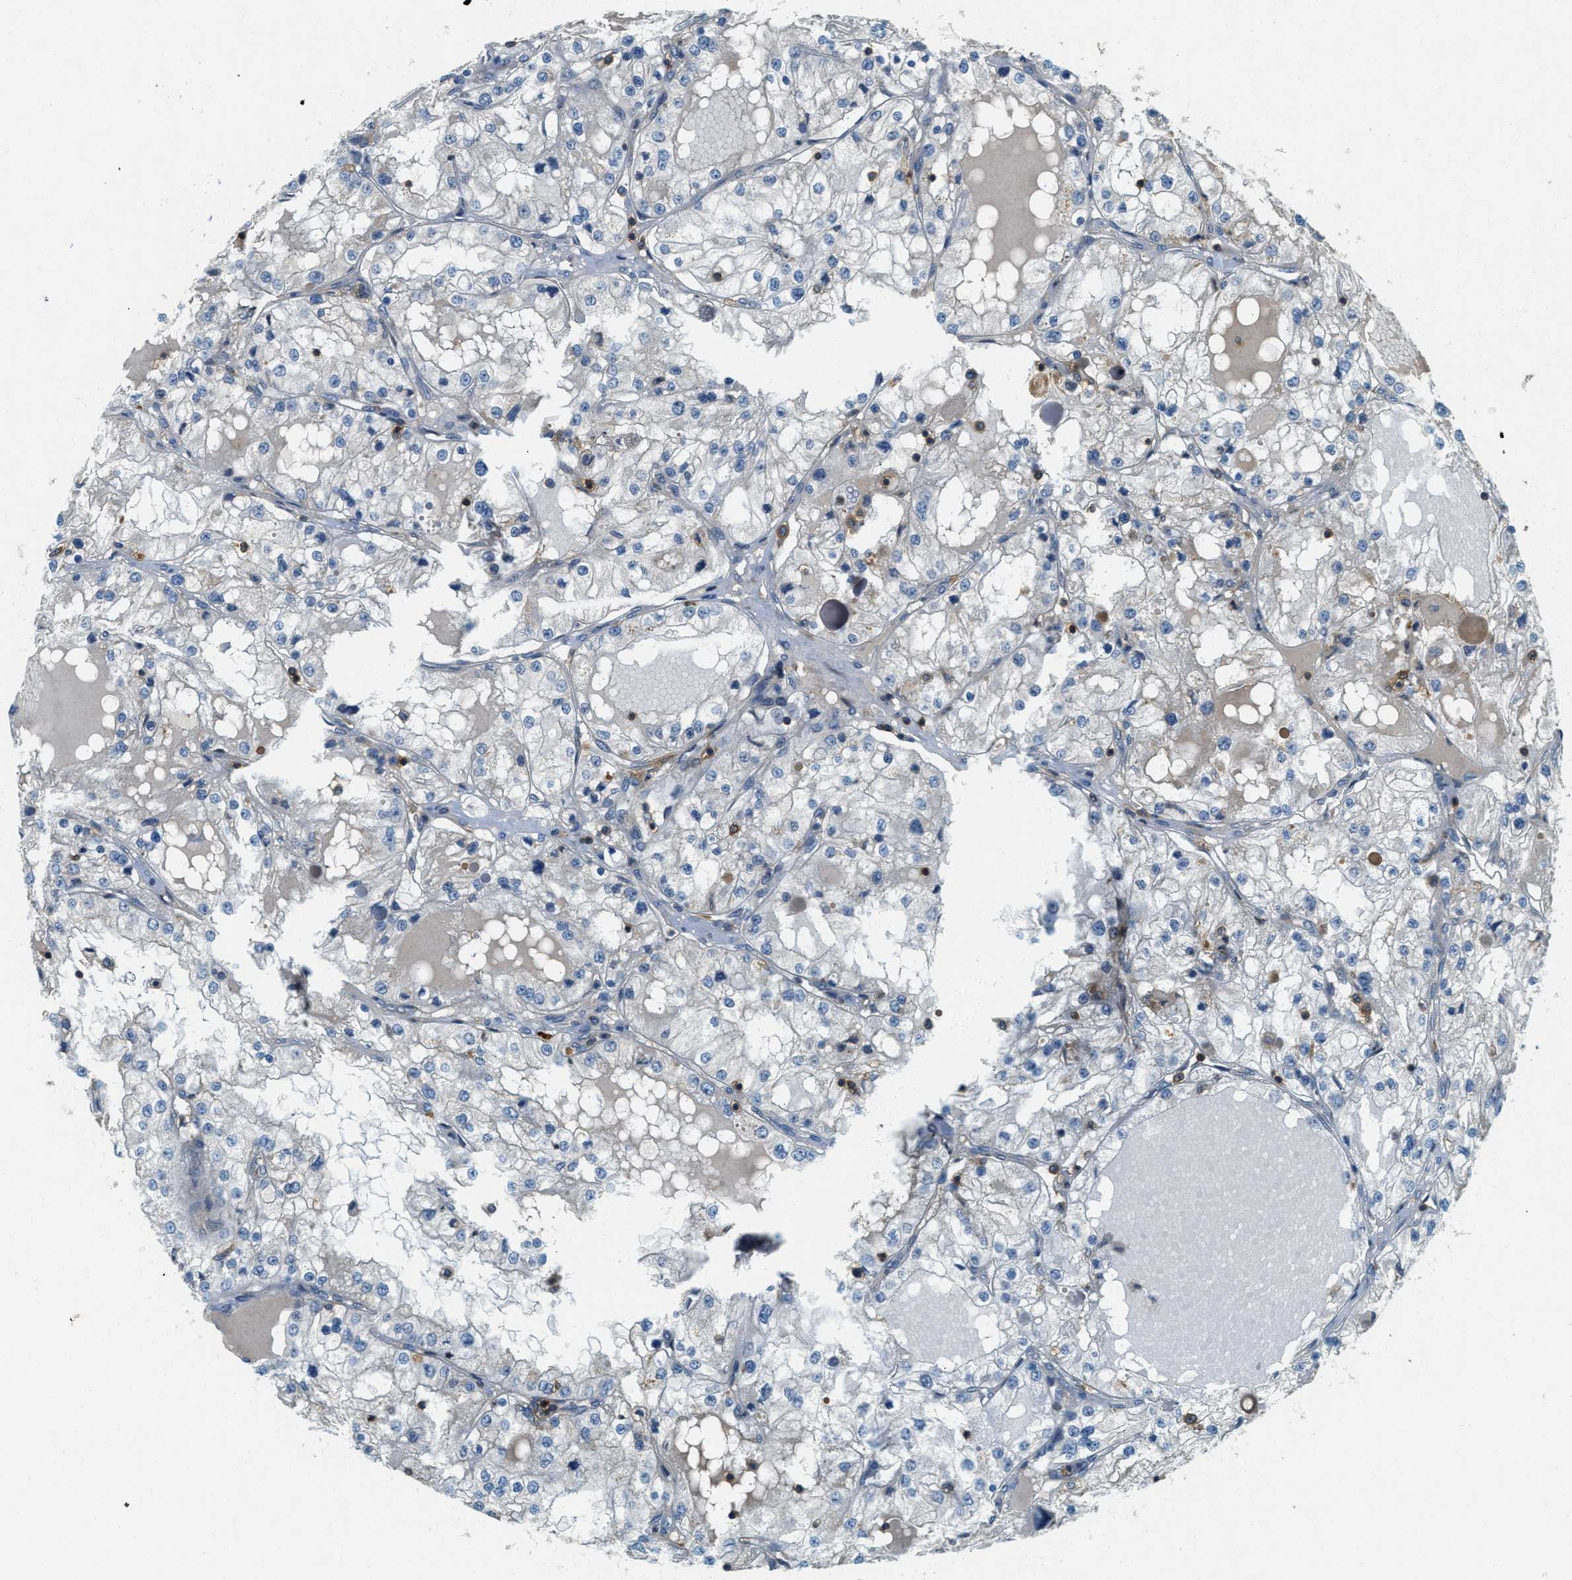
{"staining": {"intensity": "negative", "quantity": "none", "location": "none"}, "tissue": "renal cancer", "cell_type": "Tumor cells", "image_type": "cancer", "snomed": [{"axis": "morphology", "description": "Adenocarcinoma, NOS"}, {"axis": "topography", "description": "Kidney"}], "caption": "Immunohistochemistry (IHC) photomicrograph of renal cancer stained for a protein (brown), which displays no positivity in tumor cells. (DAB (3,3'-diaminobenzidine) immunohistochemistry (IHC) visualized using brightfield microscopy, high magnification).", "gene": "GMPPB", "patient": {"sex": "male", "age": 68}}